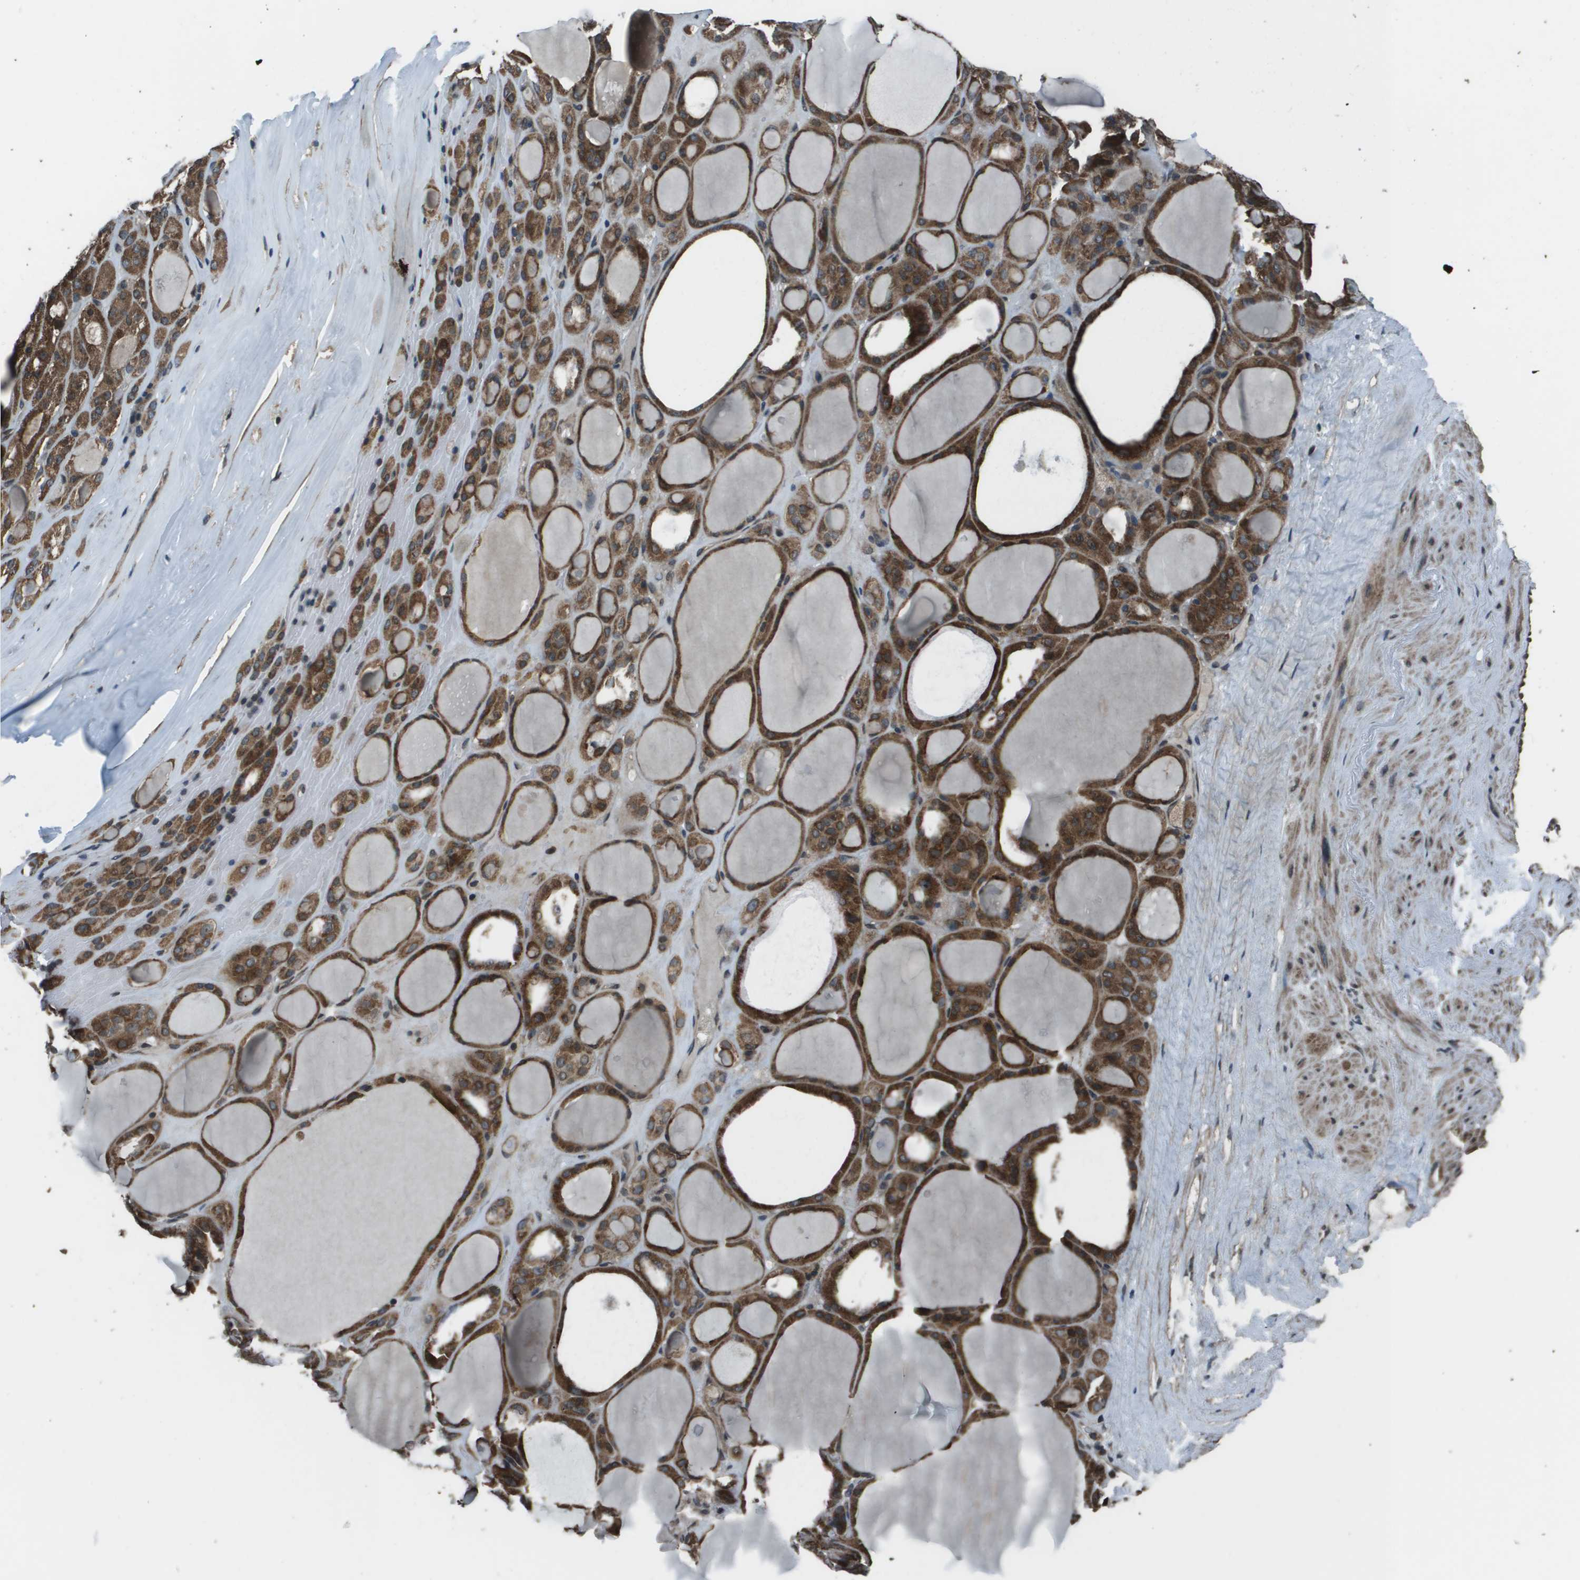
{"staining": {"intensity": "strong", "quantity": ">75%", "location": "cytoplasmic/membranous"}, "tissue": "thyroid gland", "cell_type": "Glandular cells", "image_type": "normal", "snomed": [{"axis": "morphology", "description": "Normal tissue, NOS"}, {"axis": "morphology", "description": "Carcinoma, NOS"}, {"axis": "topography", "description": "Thyroid gland"}], "caption": "A high amount of strong cytoplasmic/membranous staining is seen in about >75% of glandular cells in benign thyroid gland.", "gene": "PPFIA1", "patient": {"sex": "female", "age": 86}}